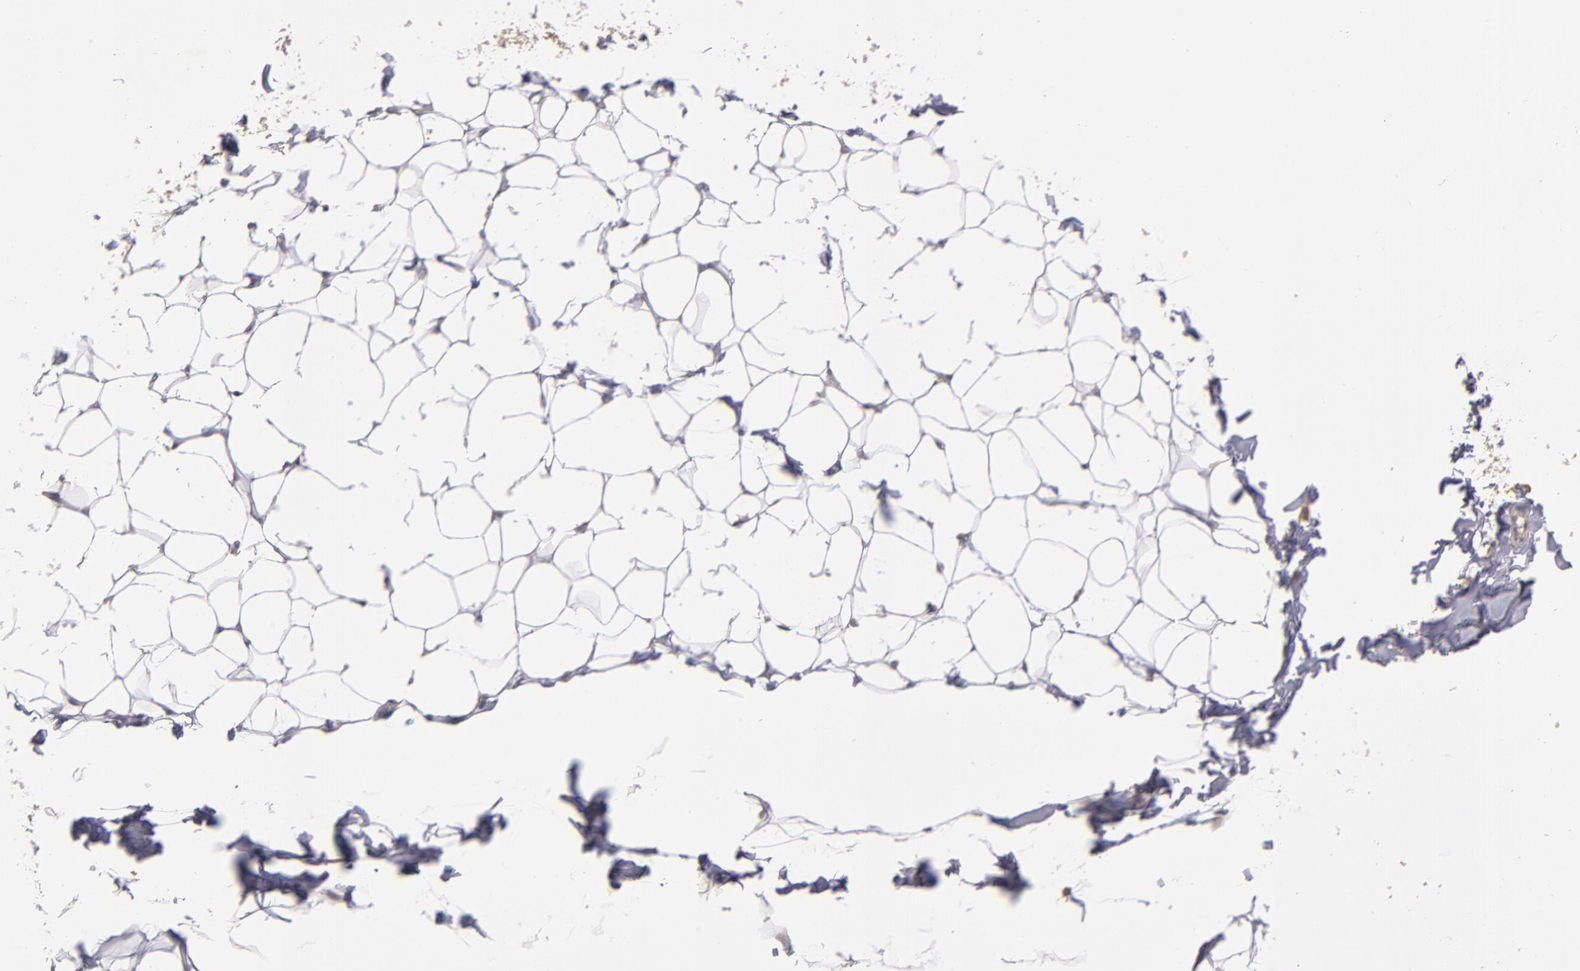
{"staining": {"intensity": "negative", "quantity": "none", "location": "none"}, "tissue": "adipose tissue", "cell_type": "Adipocytes", "image_type": "normal", "snomed": [{"axis": "morphology", "description": "Normal tissue, NOS"}, {"axis": "topography", "description": "Soft tissue"}], "caption": "This is an immunohistochemistry histopathology image of unremarkable human adipose tissue. There is no staining in adipocytes.", "gene": "CTSO", "patient": {"sex": "male", "age": 26}}